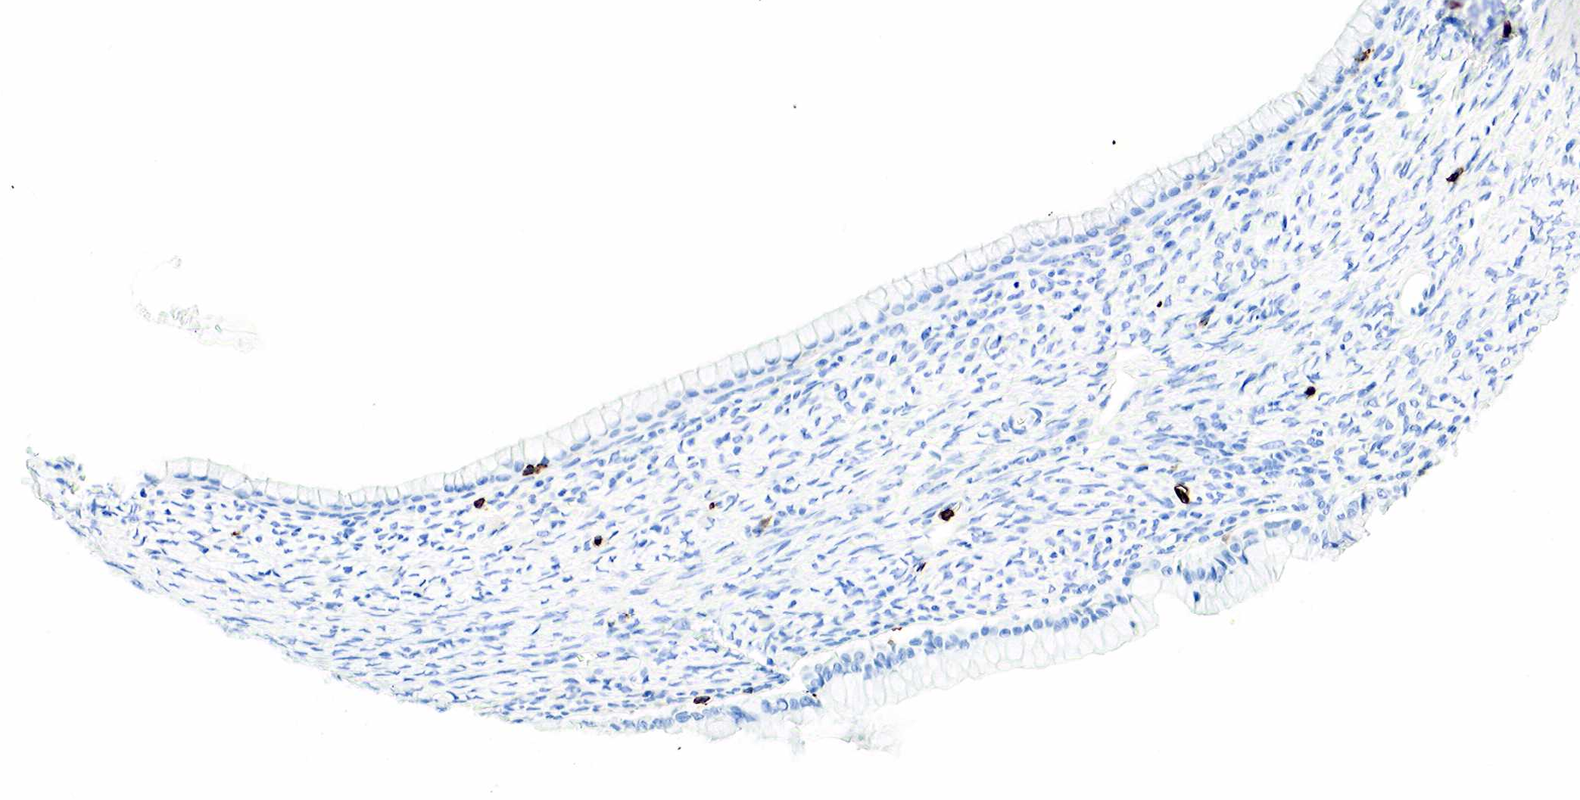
{"staining": {"intensity": "negative", "quantity": "none", "location": "none"}, "tissue": "ovarian cancer", "cell_type": "Tumor cells", "image_type": "cancer", "snomed": [{"axis": "morphology", "description": "Cystadenocarcinoma, mucinous, NOS"}, {"axis": "topography", "description": "Ovary"}], "caption": "High magnification brightfield microscopy of mucinous cystadenocarcinoma (ovarian) stained with DAB (3,3'-diaminobenzidine) (brown) and counterstained with hematoxylin (blue): tumor cells show no significant expression. (DAB immunohistochemistry (IHC) with hematoxylin counter stain).", "gene": "PTPRC", "patient": {"sex": "female", "age": 25}}